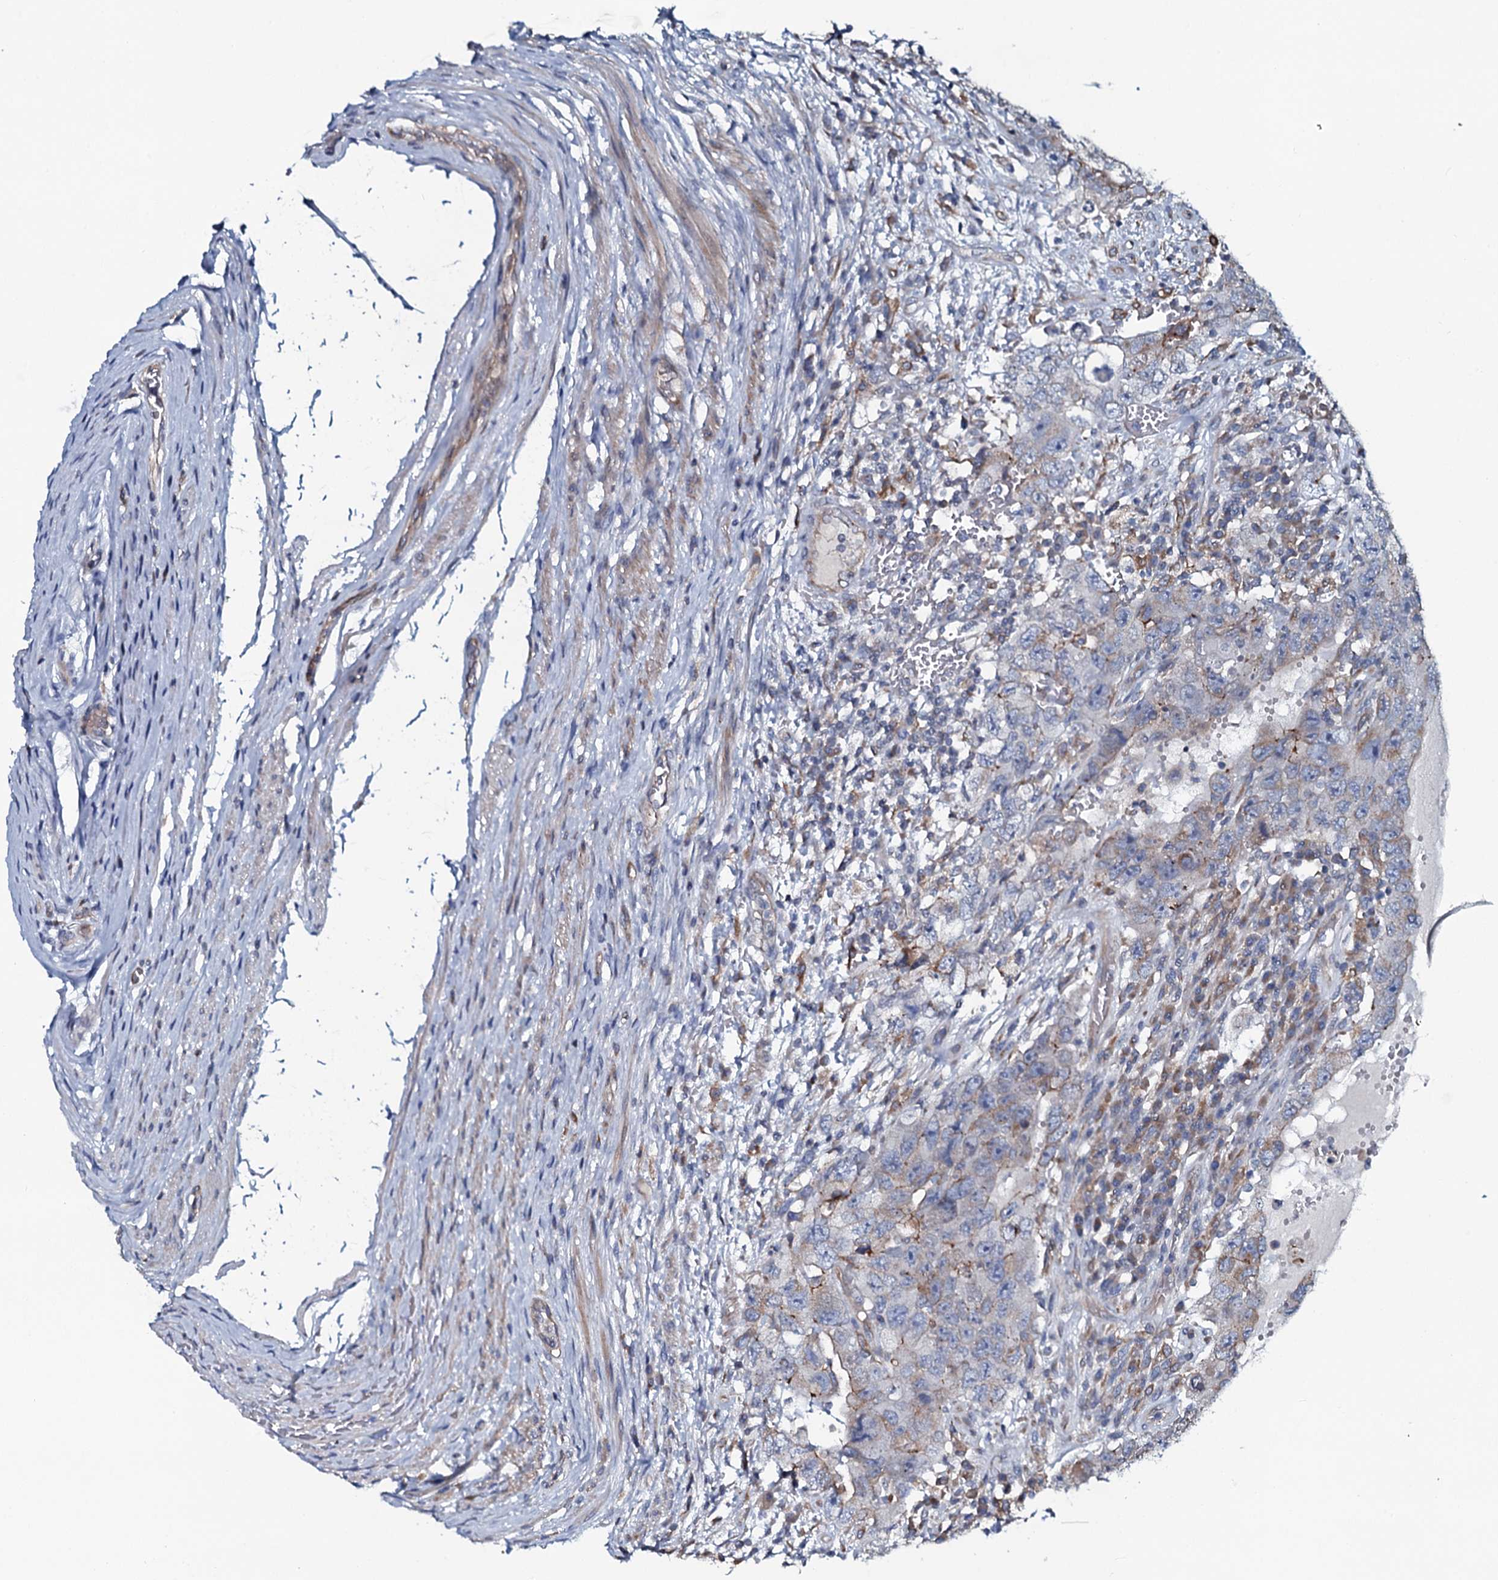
{"staining": {"intensity": "negative", "quantity": "none", "location": "none"}, "tissue": "testis cancer", "cell_type": "Tumor cells", "image_type": "cancer", "snomed": [{"axis": "morphology", "description": "Carcinoma, Embryonal, NOS"}, {"axis": "topography", "description": "Testis"}], "caption": "DAB (3,3'-diaminobenzidine) immunohistochemical staining of human testis cancer (embryonal carcinoma) shows no significant expression in tumor cells.", "gene": "TMEM151A", "patient": {"sex": "male", "age": 26}}